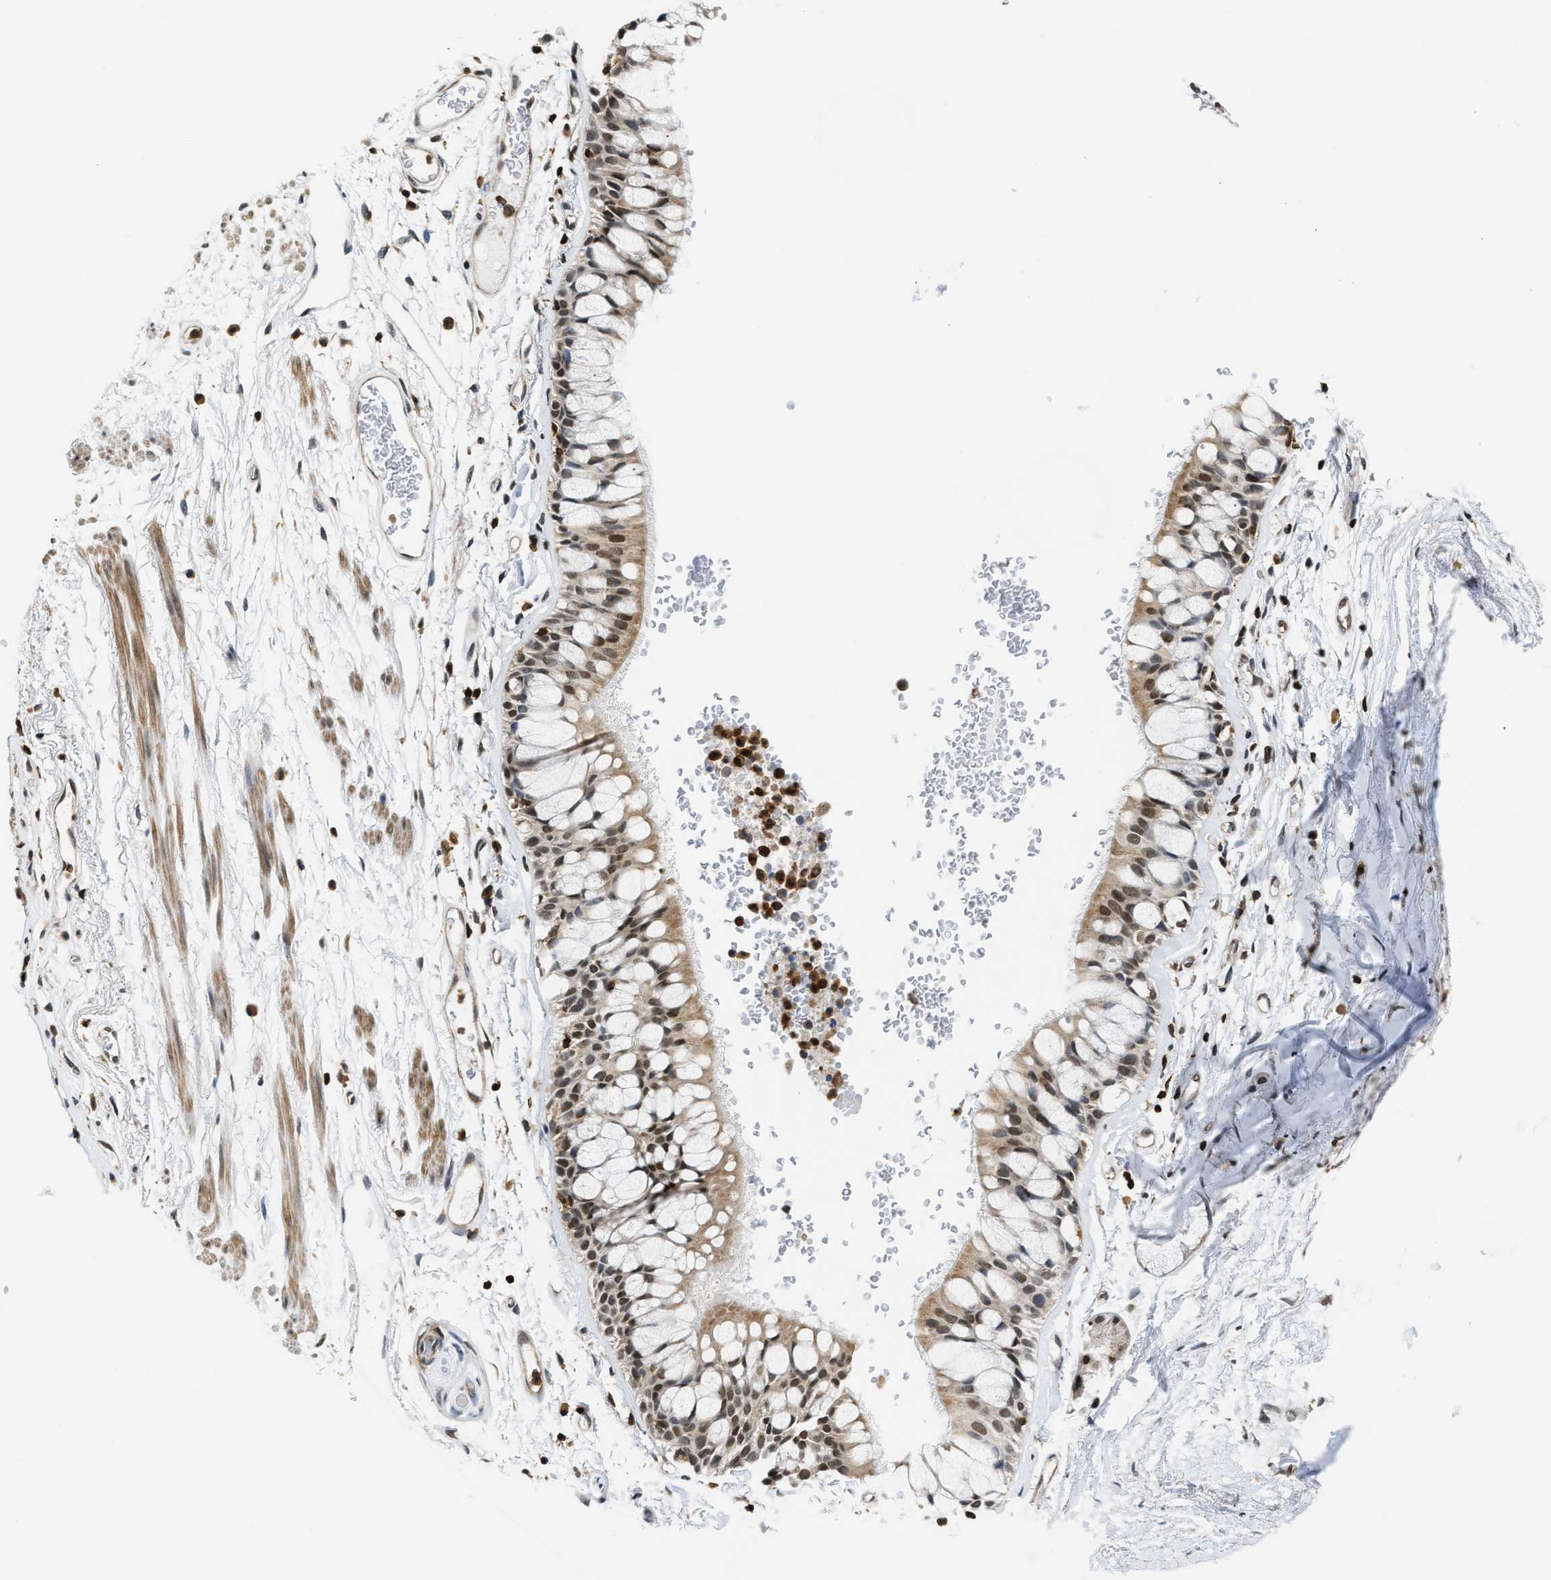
{"staining": {"intensity": "moderate", "quantity": "25%-75%", "location": "cytoplasmic/membranous,nuclear"}, "tissue": "bronchus", "cell_type": "Respiratory epithelial cells", "image_type": "normal", "snomed": [{"axis": "morphology", "description": "Normal tissue, NOS"}, {"axis": "topography", "description": "Bronchus"}], "caption": "High-magnification brightfield microscopy of benign bronchus stained with DAB (3,3'-diaminobenzidine) (brown) and counterstained with hematoxylin (blue). respiratory epithelial cells exhibit moderate cytoplasmic/membranous,nuclear staining is present in about25%-75% of cells. (DAB (3,3'-diaminobenzidine) IHC, brown staining for protein, blue staining for nuclei).", "gene": "STK10", "patient": {"sex": "male", "age": 66}}